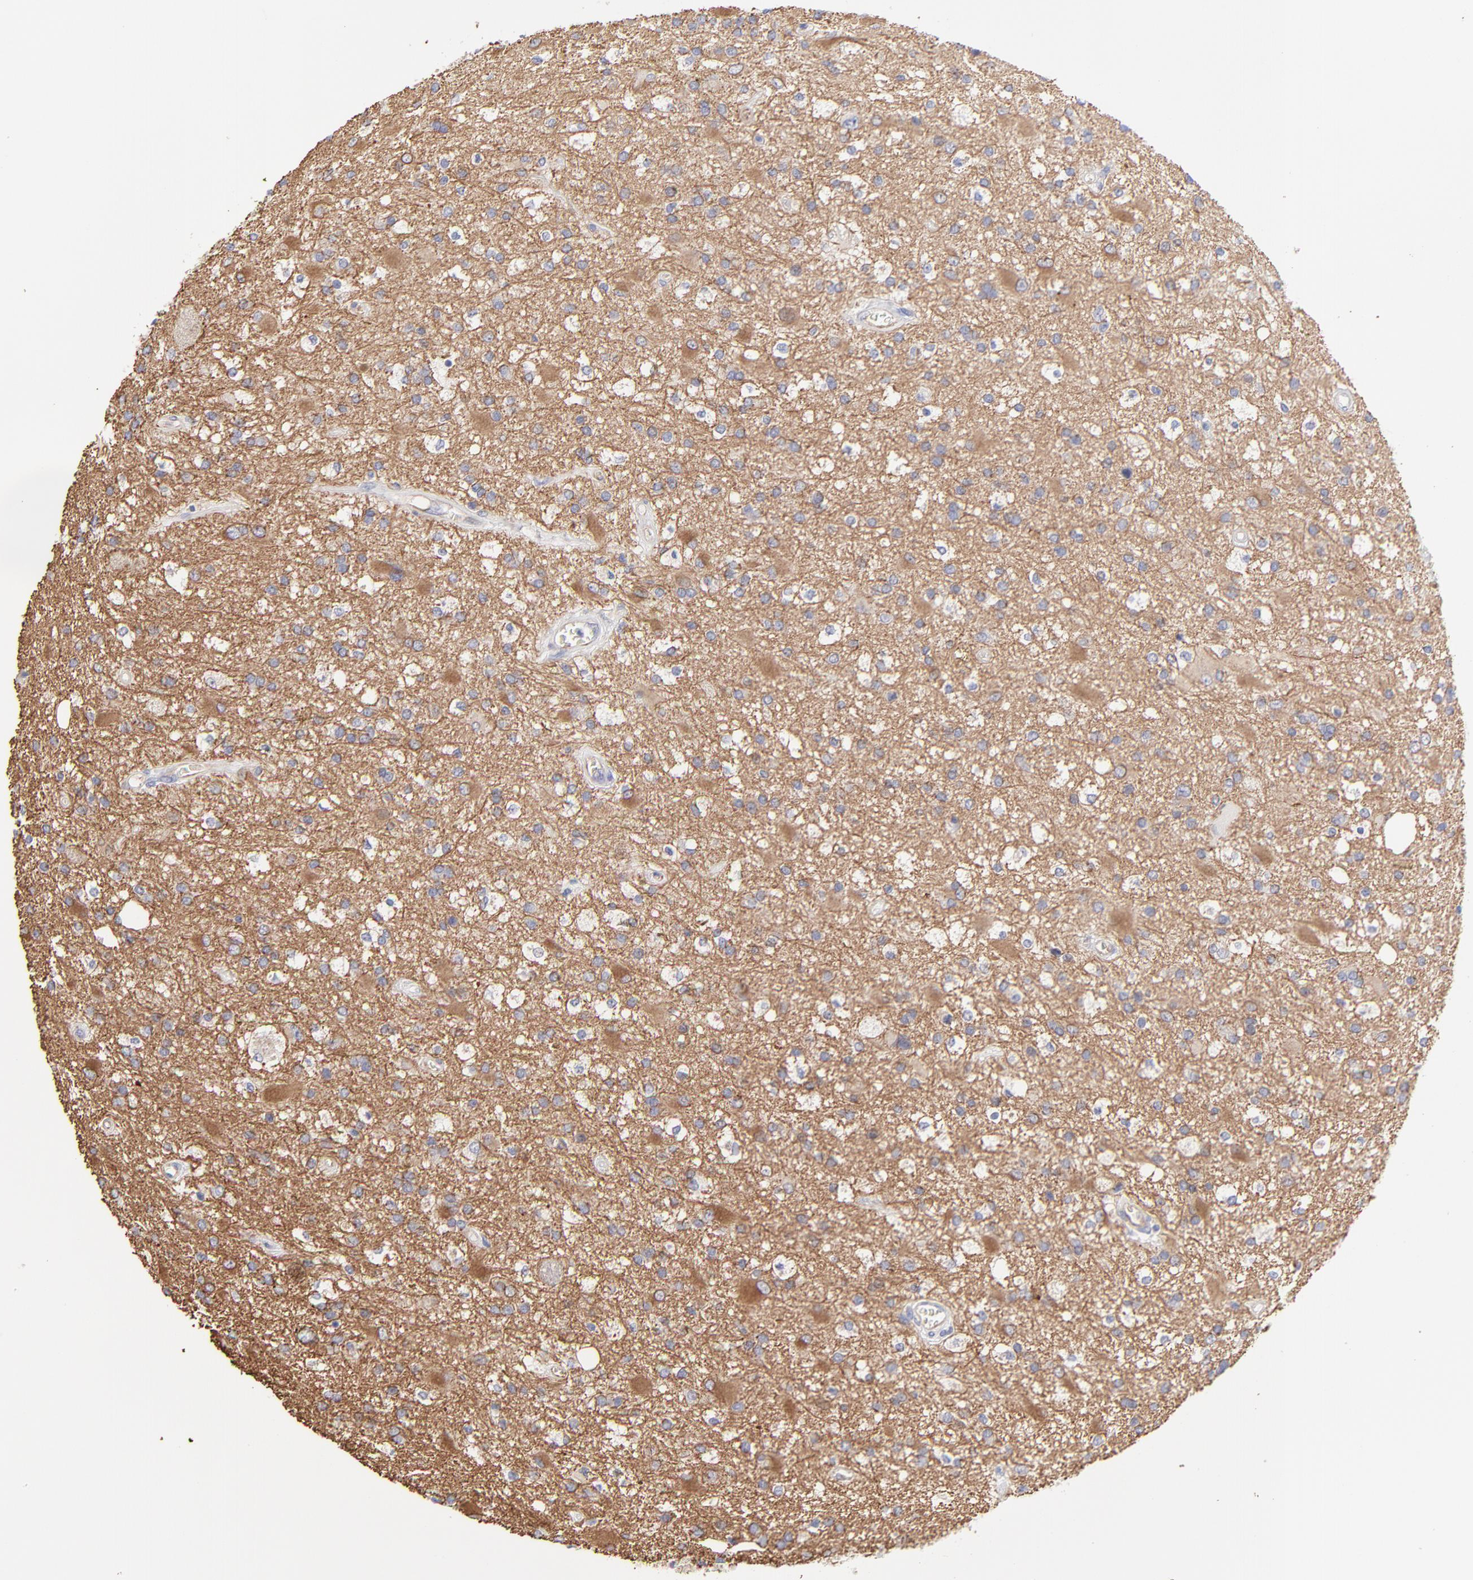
{"staining": {"intensity": "strong", "quantity": ">75%", "location": "cytoplasmic/membranous"}, "tissue": "glioma", "cell_type": "Tumor cells", "image_type": "cancer", "snomed": [{"axis": "morphology", "description": "Glioma, malignant, Low grade"}, {"axis": "topography", "description": "Brain"}], "caption": "DAB immunohistochemical staining of human glioma demonstrates strong cytoplasmic/membranous protein expression in approximately >75% of tumor cells.", "gene": "COX8C", "patient": {"sex": "male", "age": 58}}